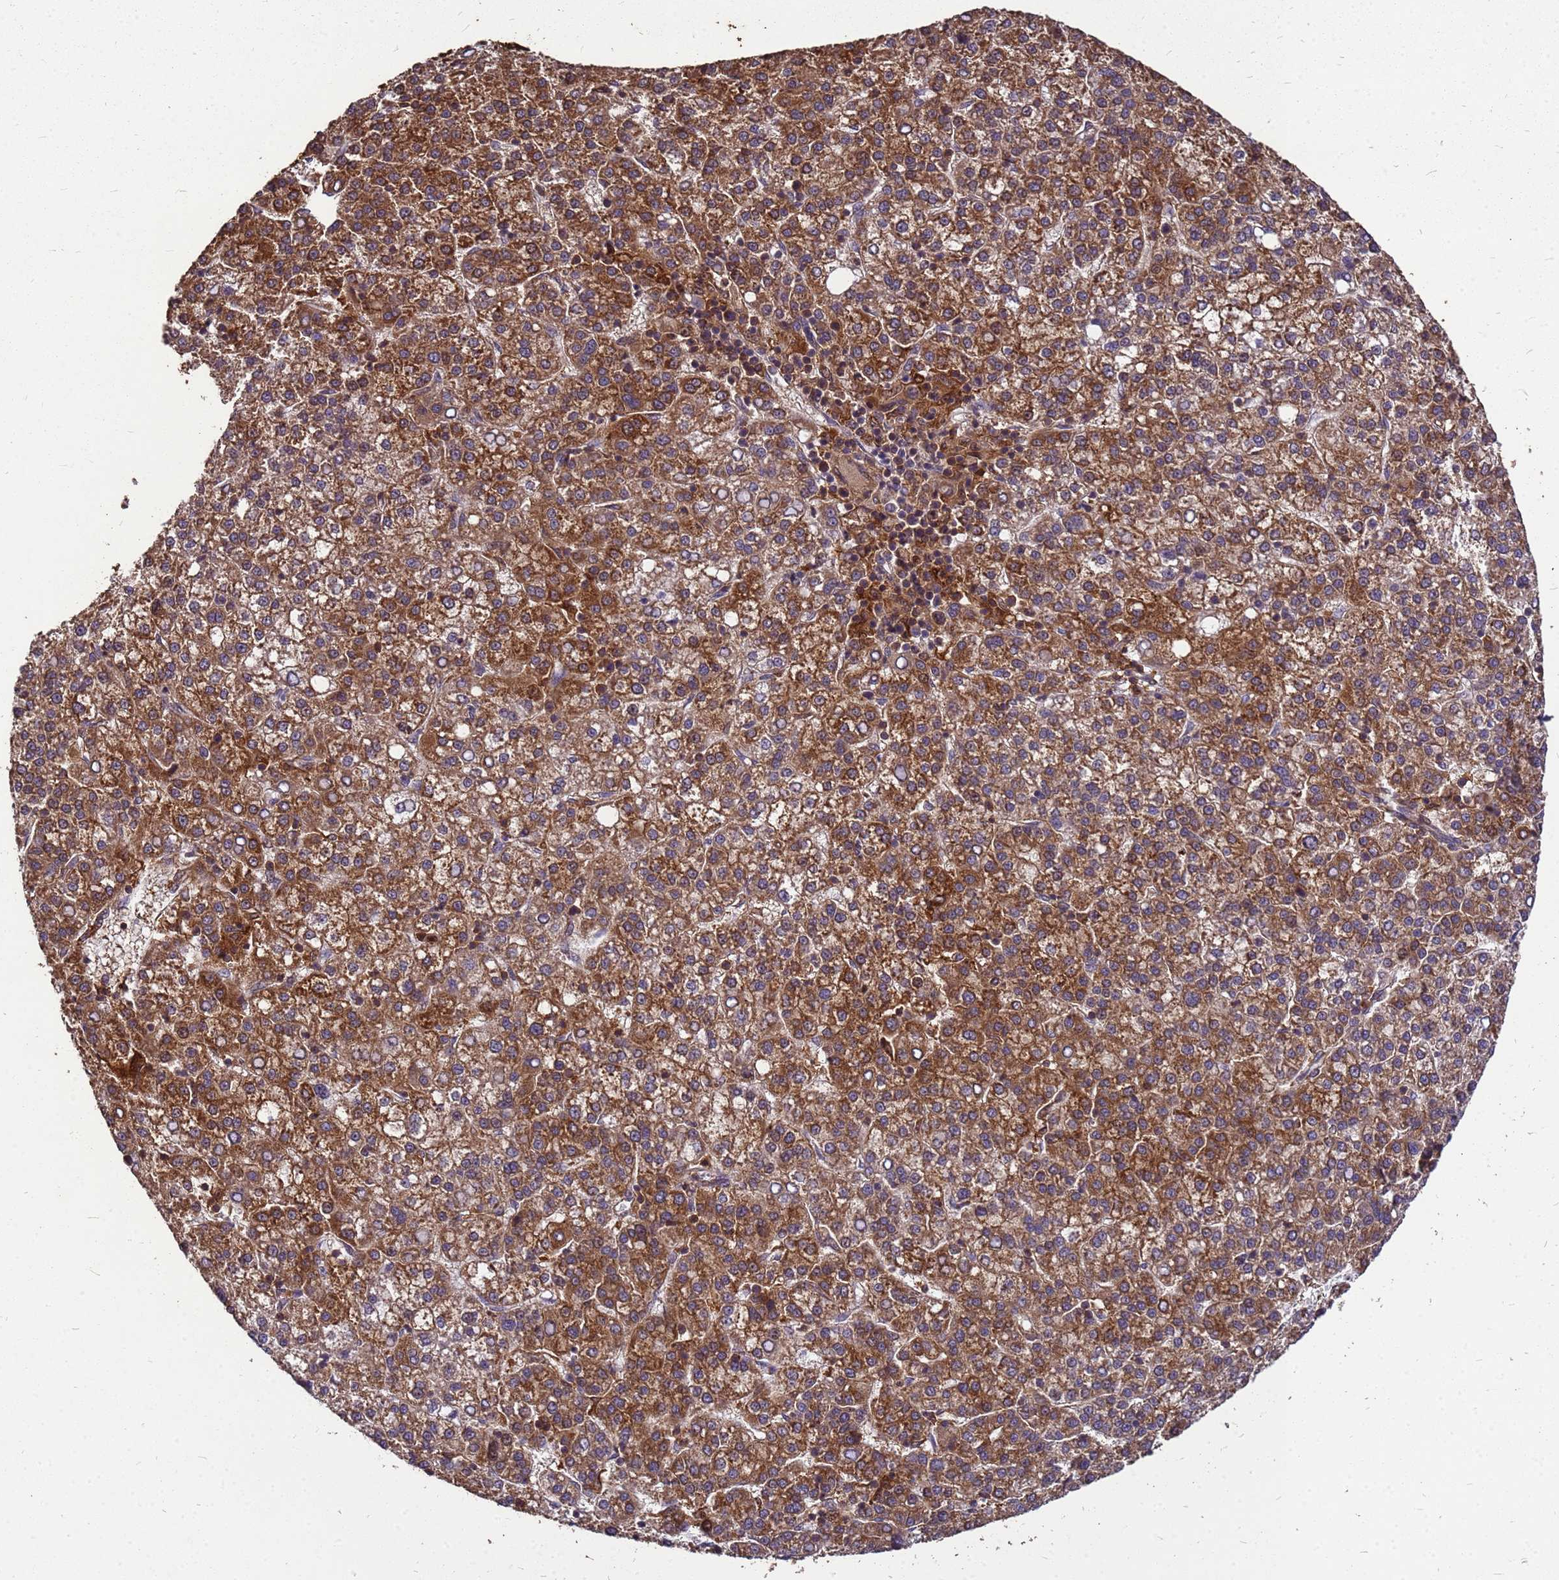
{"staining": {"intensity": "strong", "quantity": ">75%", "location": "cytoplasmic/membranous"}, "tissue": "liver cancer", "cell_type": "Tumor cells", "image_type": "cancer", "snomed": [{"axis": "morphology", "description": "Carcinoma, Hepatocellular, NOS"}, {"axis": "topography", "description": "Liver"}], "caption": "The image demonstrates a brown stain indicating the presence of a protein in the cytoplasmic/membranous of tumor cells in hepatocellular carcinoma (liver).", "gene": "ZNF618", "patient": {"sex": "female", "age": 58}}